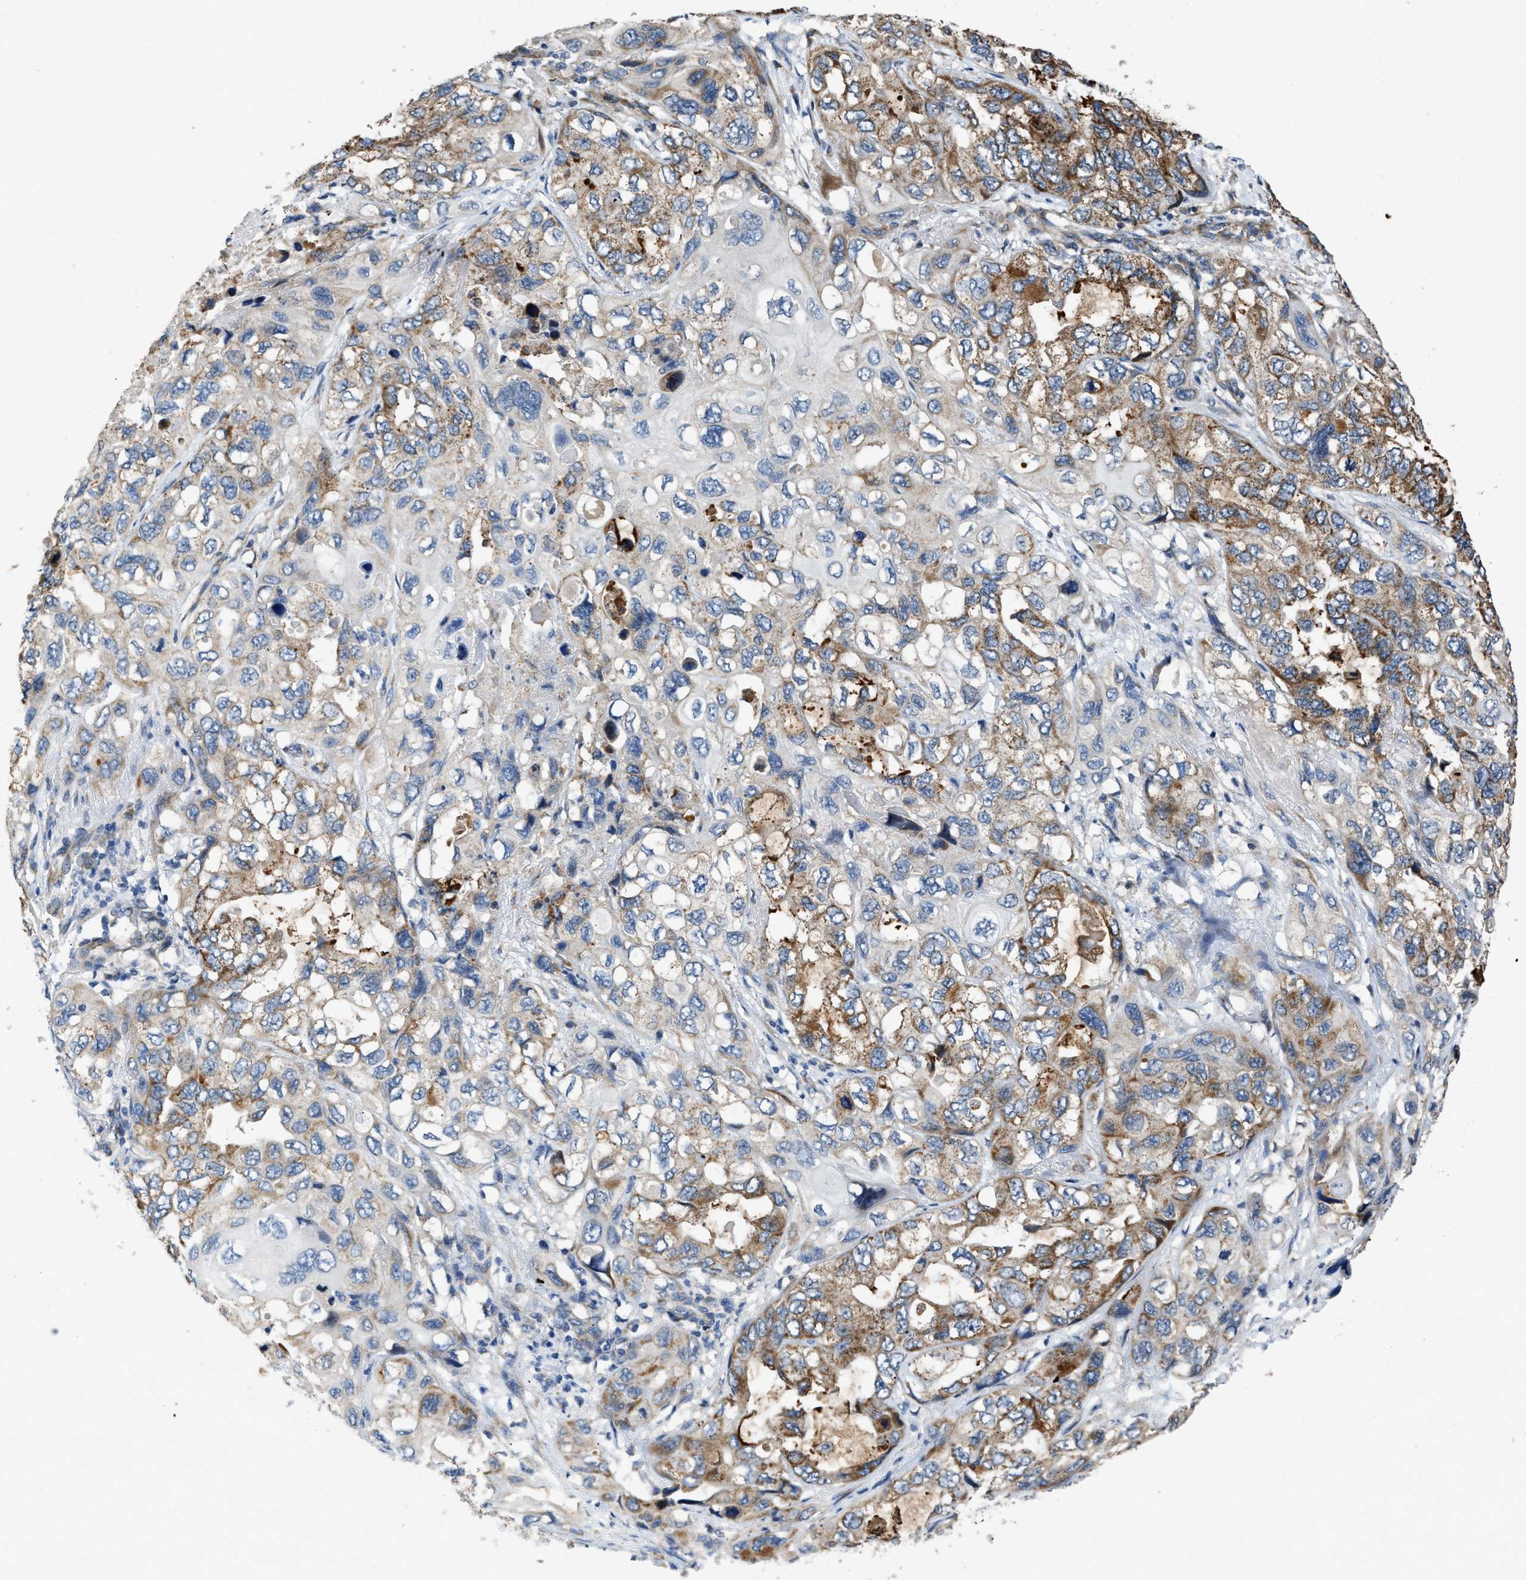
{"staining": {"intensity": "moderate", "quantity": ">75%", "location": "cytoplasmic/membranous"}, "tissue": "lung cancer", "cell_type": "Tumor cells", "image_type": "cancer", "snomed": [{"axis": "morphology", "description": "Squamous cell carcinoma, NOS"}, {"axis": "topography", "description": "Lung"}], "caption": "Moderate cytoplasmic/membranous expression is appreciated in approximately >75% of tumor cells in lung cancer. The staining was performed using DAB (3,3'-diaminobenzidine), with brown indicating positive protein expression. Nuclei are stained blue with hematoxylin.", "gene": "TMEM150A", "patient": {"sex": "female", "age": 73}}